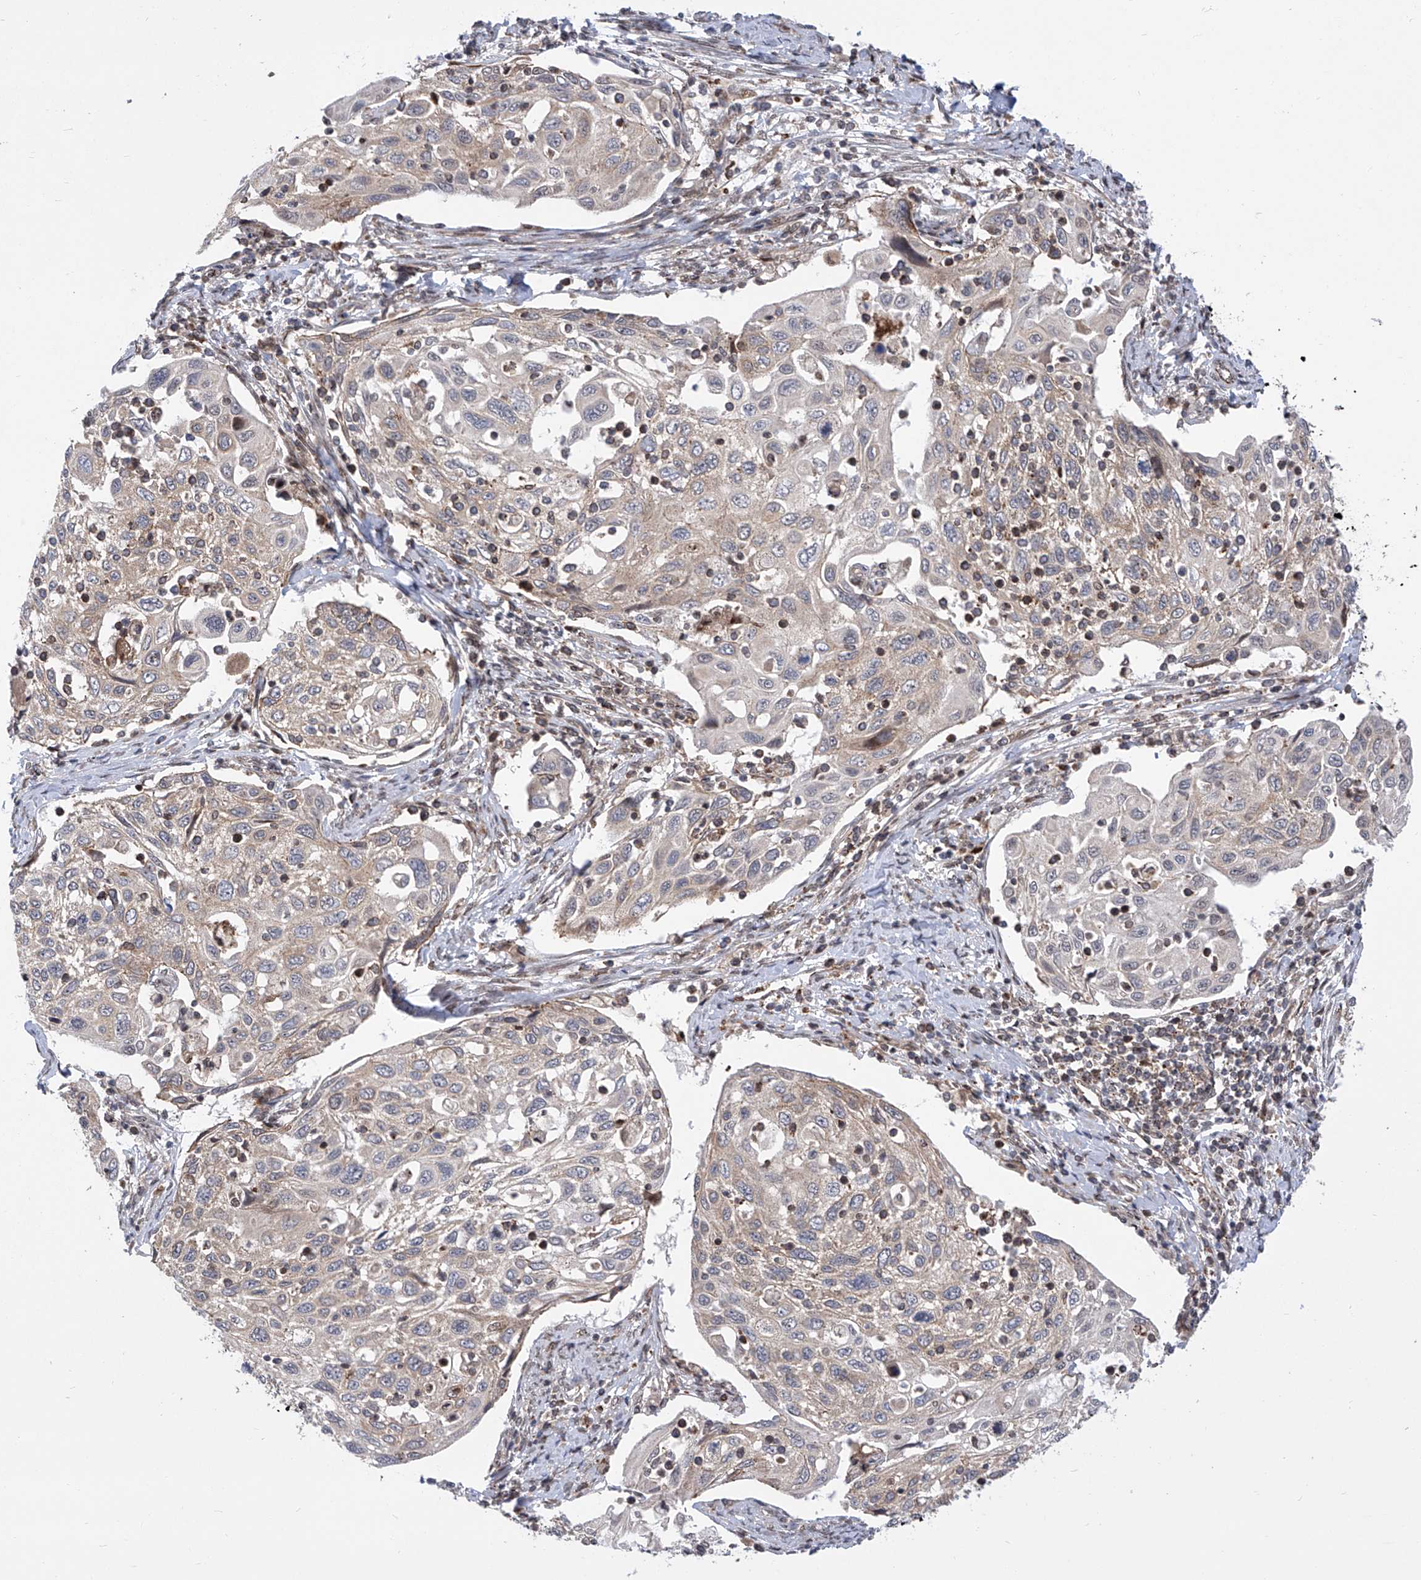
{"staining": {"intensity": "weak", "quantity": "25%-75%", "location": "cytoplasmic/membranous"}, "tissue": "cervical cancer", "cell_type": "Tumor cells", "image_type": "cancer", "snomed": [{"axis": "morphology", "description": "Squamous cell carcinoma, NOS"}, {"axis": "topography", "description": "Cervix"}], "caption": "Immunohistochemistry (DAB) staining of cervical cancer (squamous cell carcinoma) reveals weak cytoplasmic/membranous protein positivity in approximately 25%-75% of tumor cells. The staining was performed using DAB to visualize the protein expression in brown, while the nuclei were stained in blue with hematoxylin (Magnification: 20x).", "gene": "CEP290", "patient": {"sex": "female", "age": 70}}